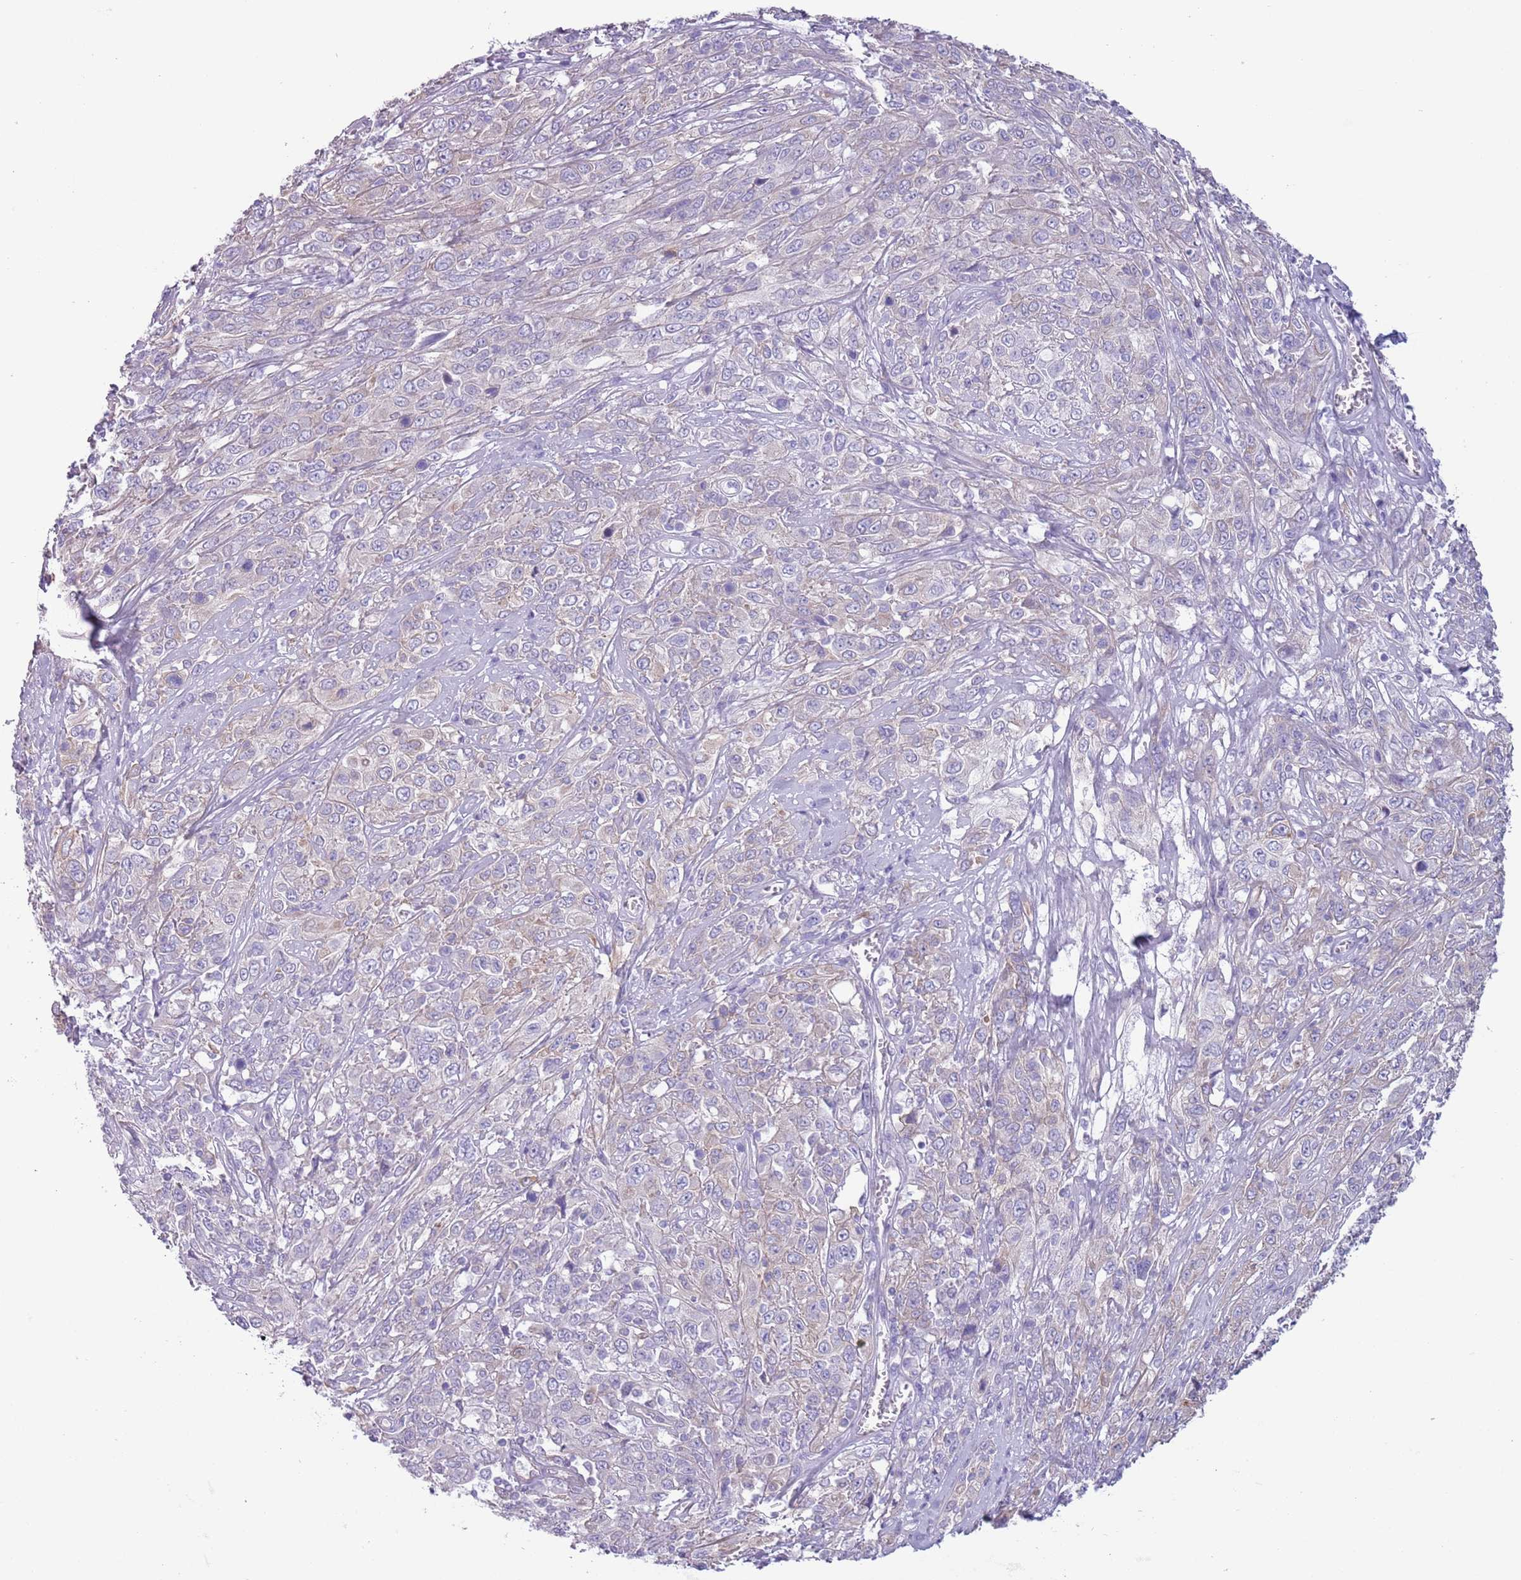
{"staining": {"intensity": "negative", "quantity": "none", "location": "none"}, "tissue": "cervical cancer", "cell_type": "Tumor cells", "image_type": "cancer", "snomed": [{"axis": "morphology", "description": "Squamous cell carcinoma, NOS"}, {"axis": "topography", "description": "Cervix"}], "caption": "The immunohistochemistry micrograph has no significant expression in tumor cells of cervical cancer (squamous cell carcinoma) tissue.", "gene": "RBP3", "patient": {"sex": "female", "age": 46}}